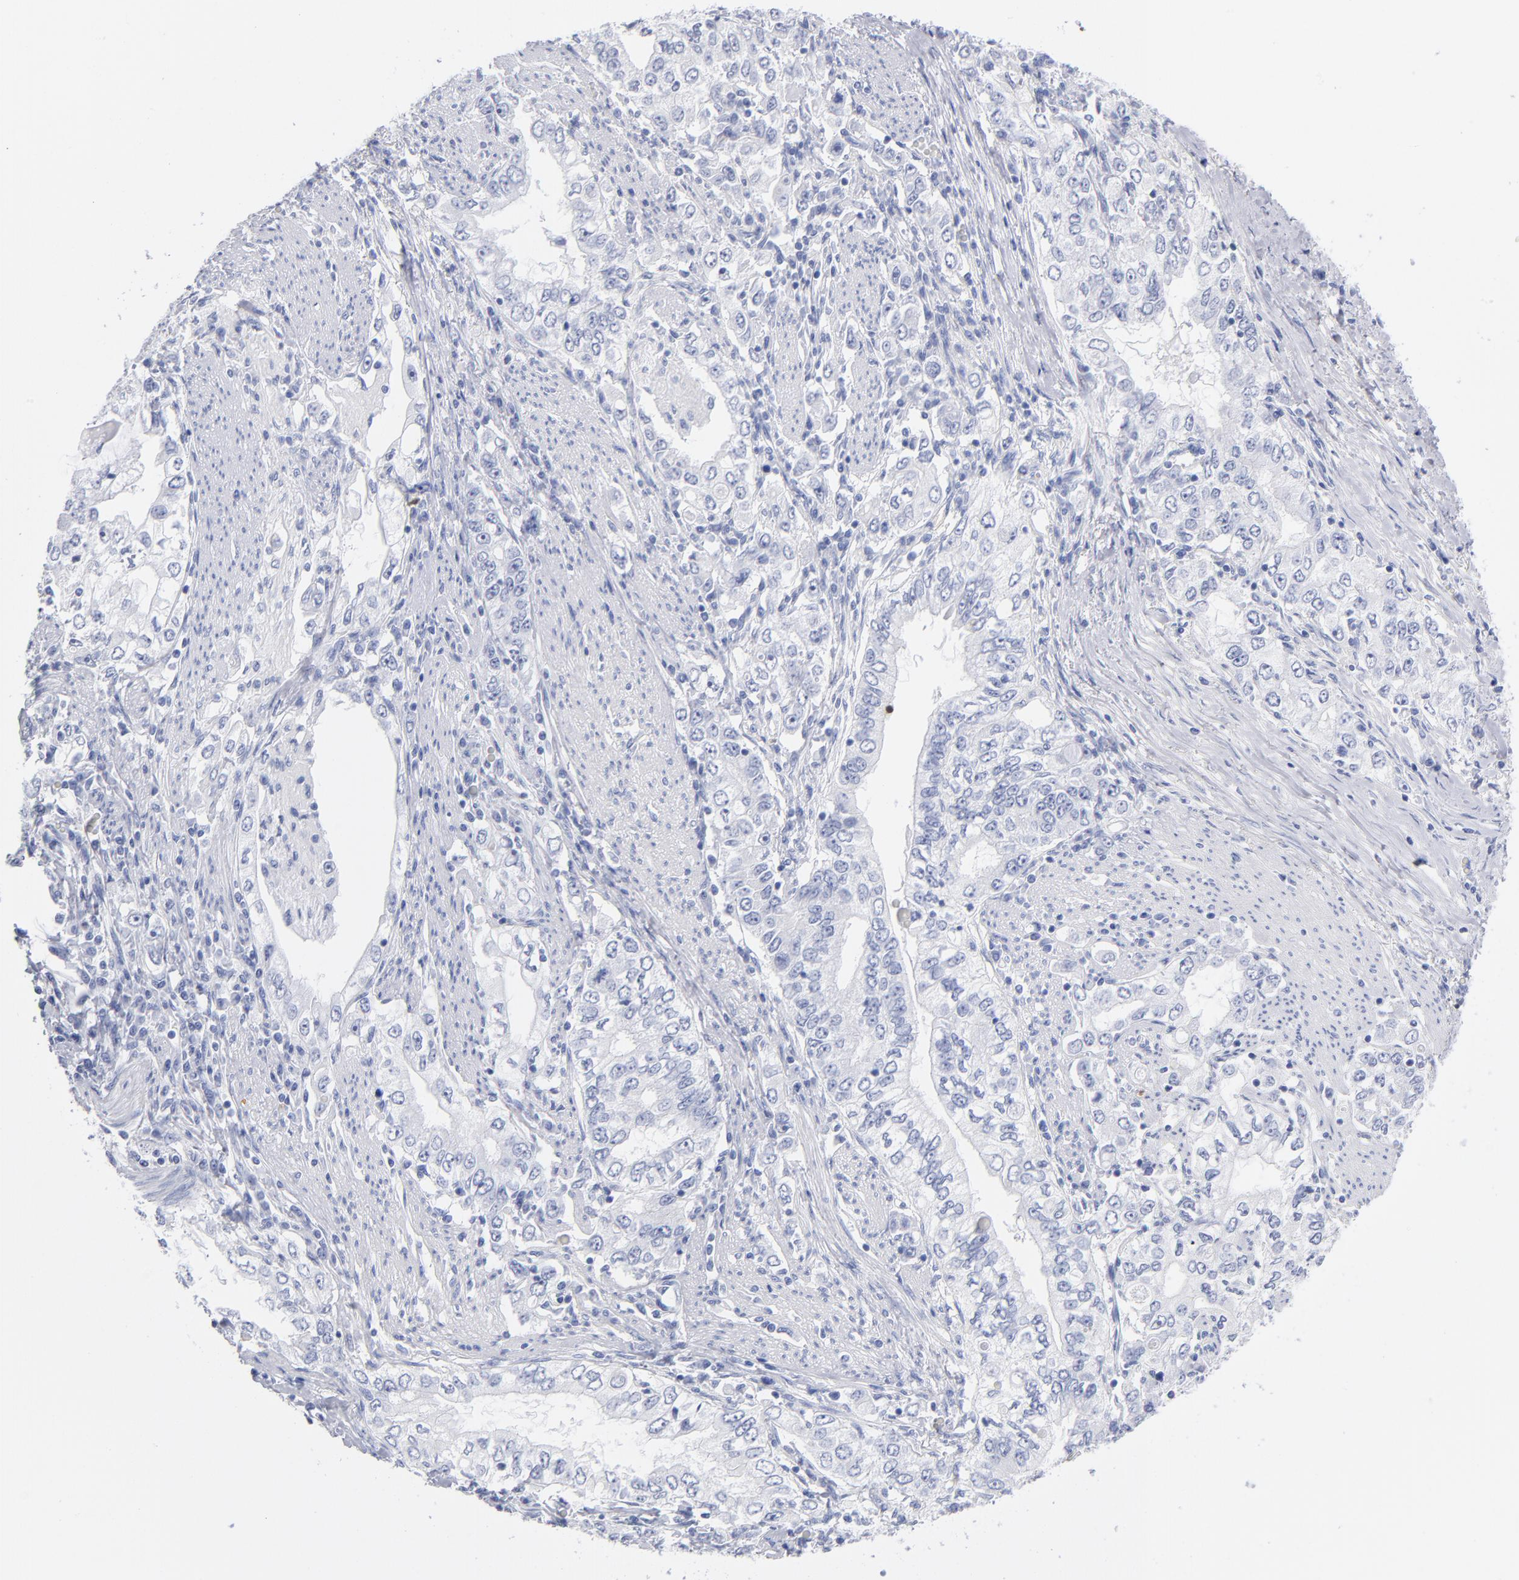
{"staining": {"intensity": "negative", "quantity": "none", "location": "none"}, "tissue": "stomach cancer", "cell_type": "Tumor cells", "image_type": "cancer", "snomed": [{"axis": "morphology", "description": "Adenocarcinoma, NOS"}, {"axis": "topography", "description": "Stomach, lower"}], "caption": "High power microscopy photomicrograph of an immunohistochemistry photomicrograph of stomach cancer (adenocarcinoma), revealing no significant positivity in tumor cells. Nuclei are stained in blue.", "gene": "ARG1", "patient": {"sex": "female", "age": 72}}